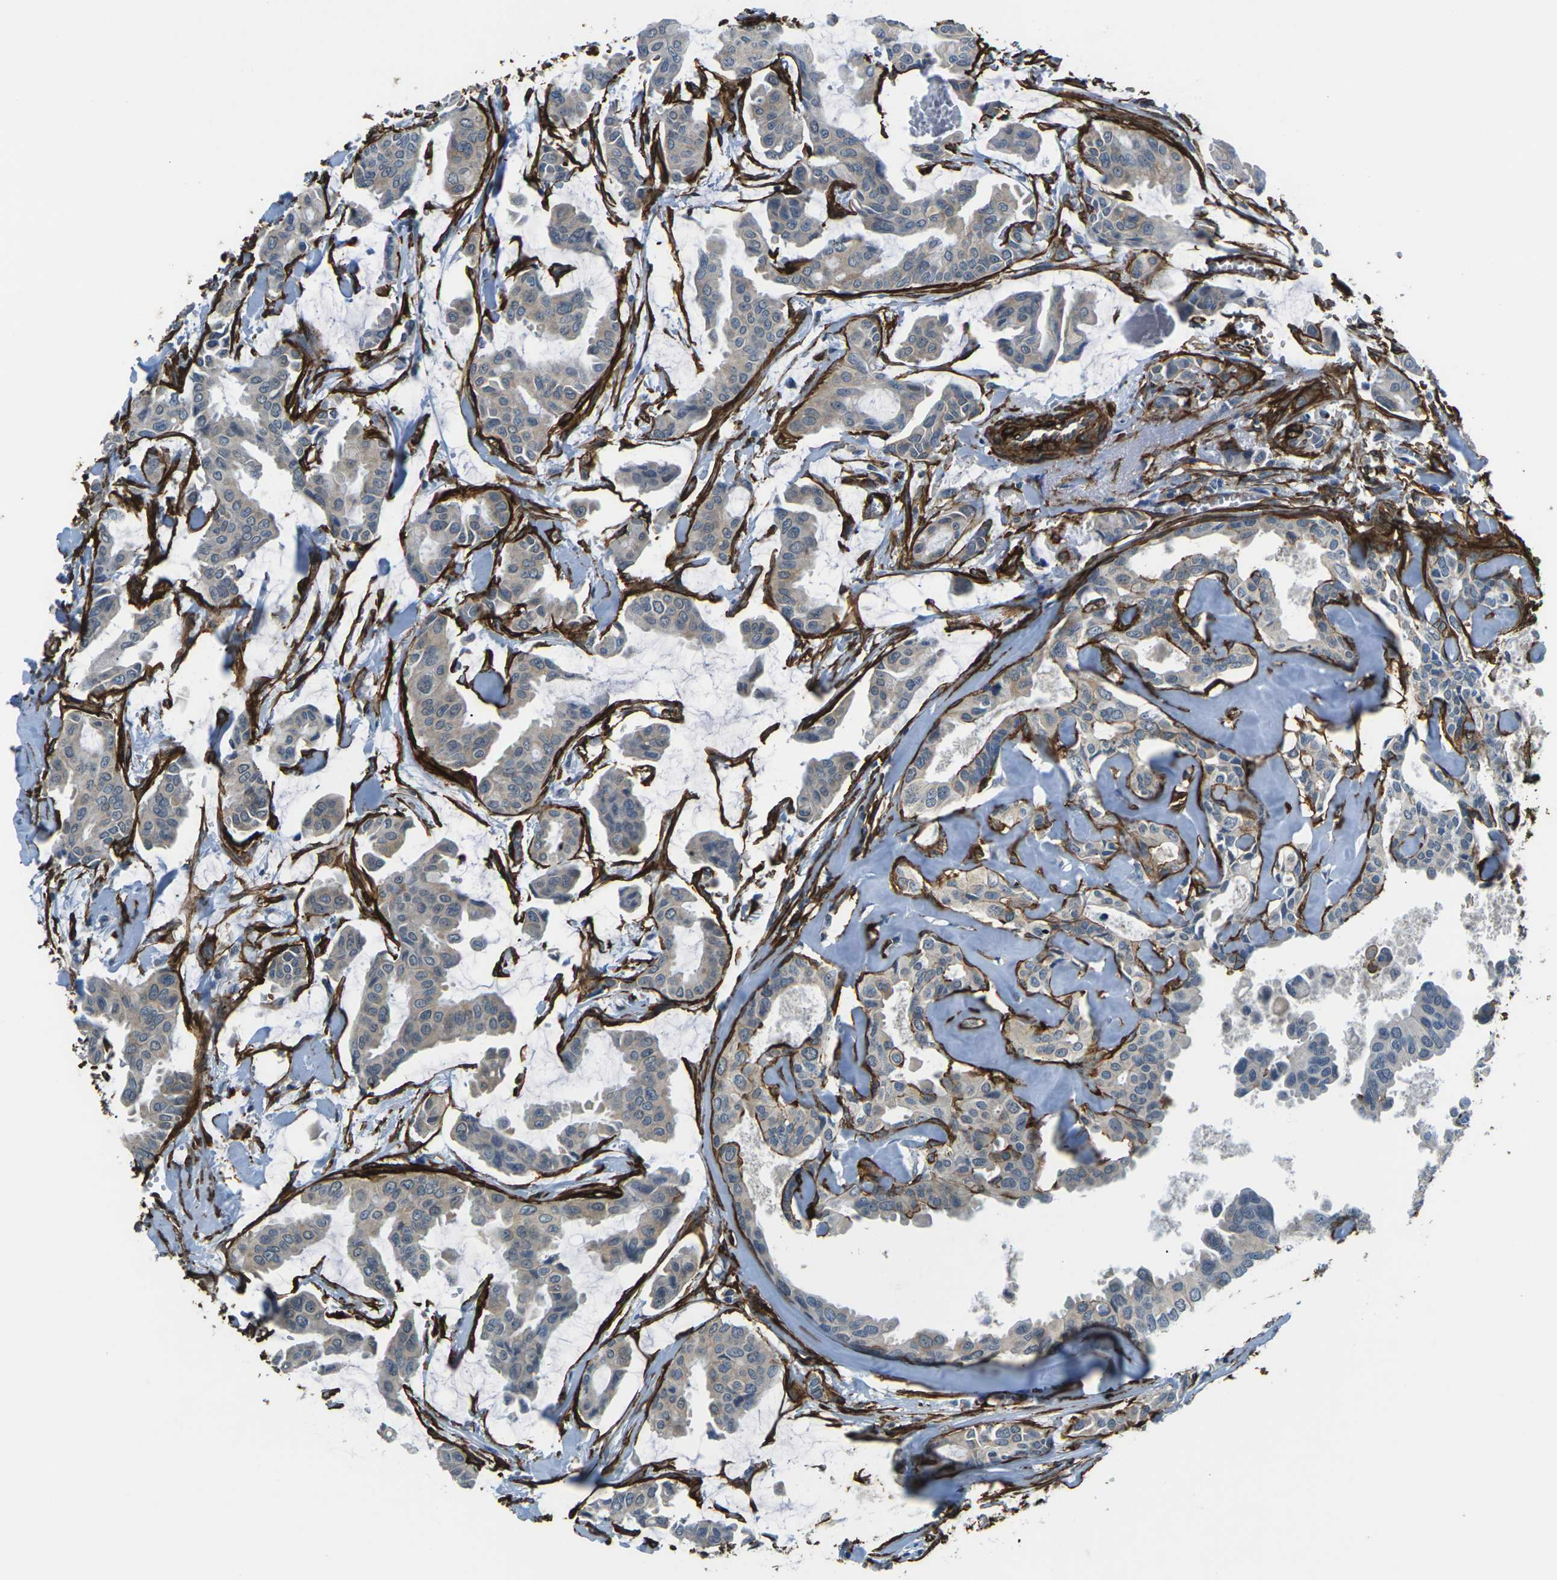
{"staining": {"intensity": "negative", "quantity": "none", "location": "none"}, "tissue": "head and neck cancer", "cell_type": "Tumor cells", "image_type": "cancer", "snomed": [{"axis": "morphology", "description": "Adenocarcinoma, NOS"}, {"axis": "topography", "description": "Salivary gland"}, {"axis": "topography", "description": "Head-Neck"}], "caption": "High magnification brightfield microscopy of head and neck cancer stained with DAB (3,3'-diaminobenzidine) (brown) and counterstained with hematoxylin (blue): tumor cells show no significant positivity. (DAB immunohistochemistry visualized using brightfield microscopy, high magnification).", "gene": "GRAMD1C", "patient": {"sex": "female", "age": 59}}